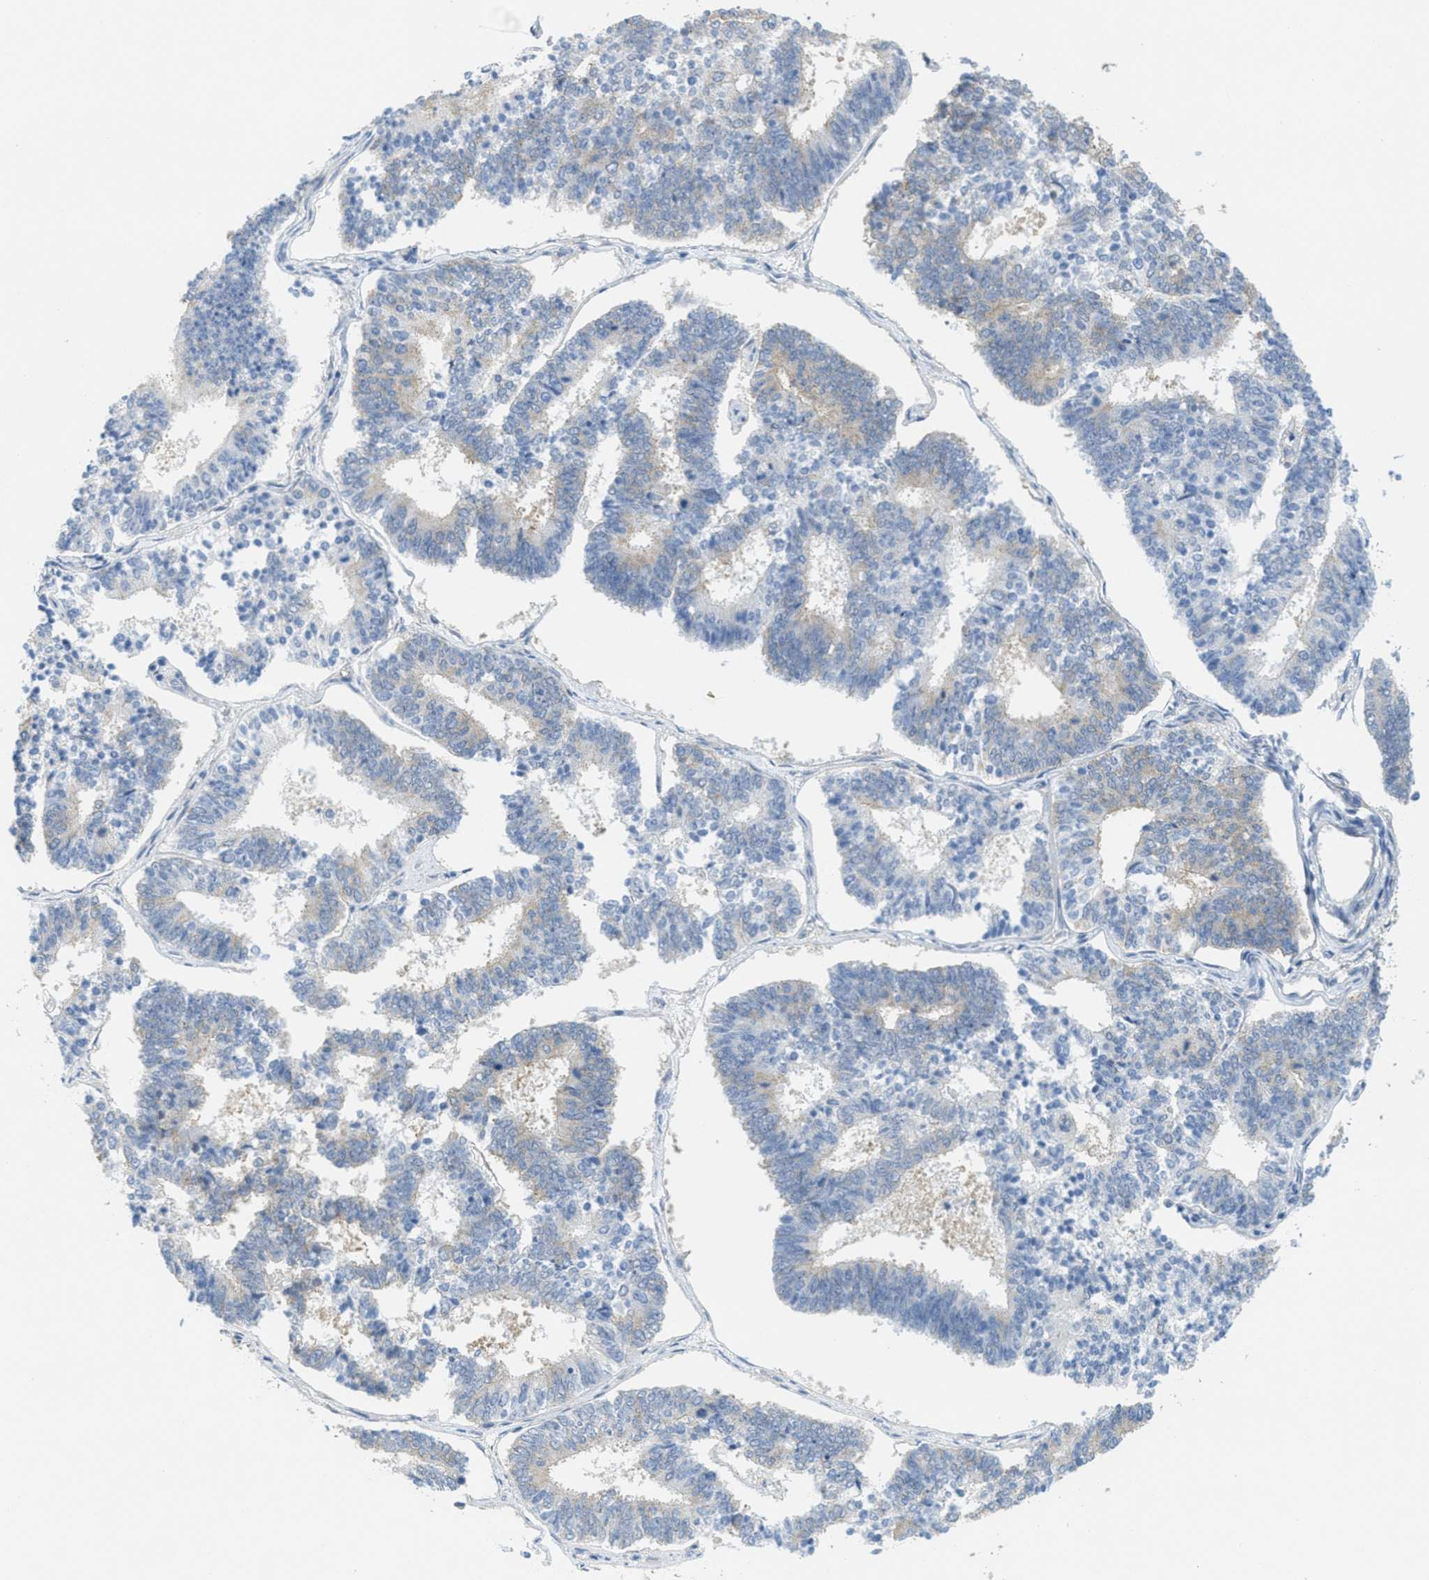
{"staining": {"intensity": "negative", "quantity": "none", "location": "none"}, "tissue": "endometrial cancer", "cell_type": "Tumor cells", "image_type": "cancer", "snomed": [{"axis": "morphology", "description": "Adenocarcinoma, NOS"}, {"axis": "topography", "description": "Endometrium"}], "caption": "Immunohistochemical staining of human endometrial cancer (adenocarcinoma) exhibits no significant expression in tumor cells.", "gene": "ZFYVE9", "patient": {"sex": "female", "age": 70}}